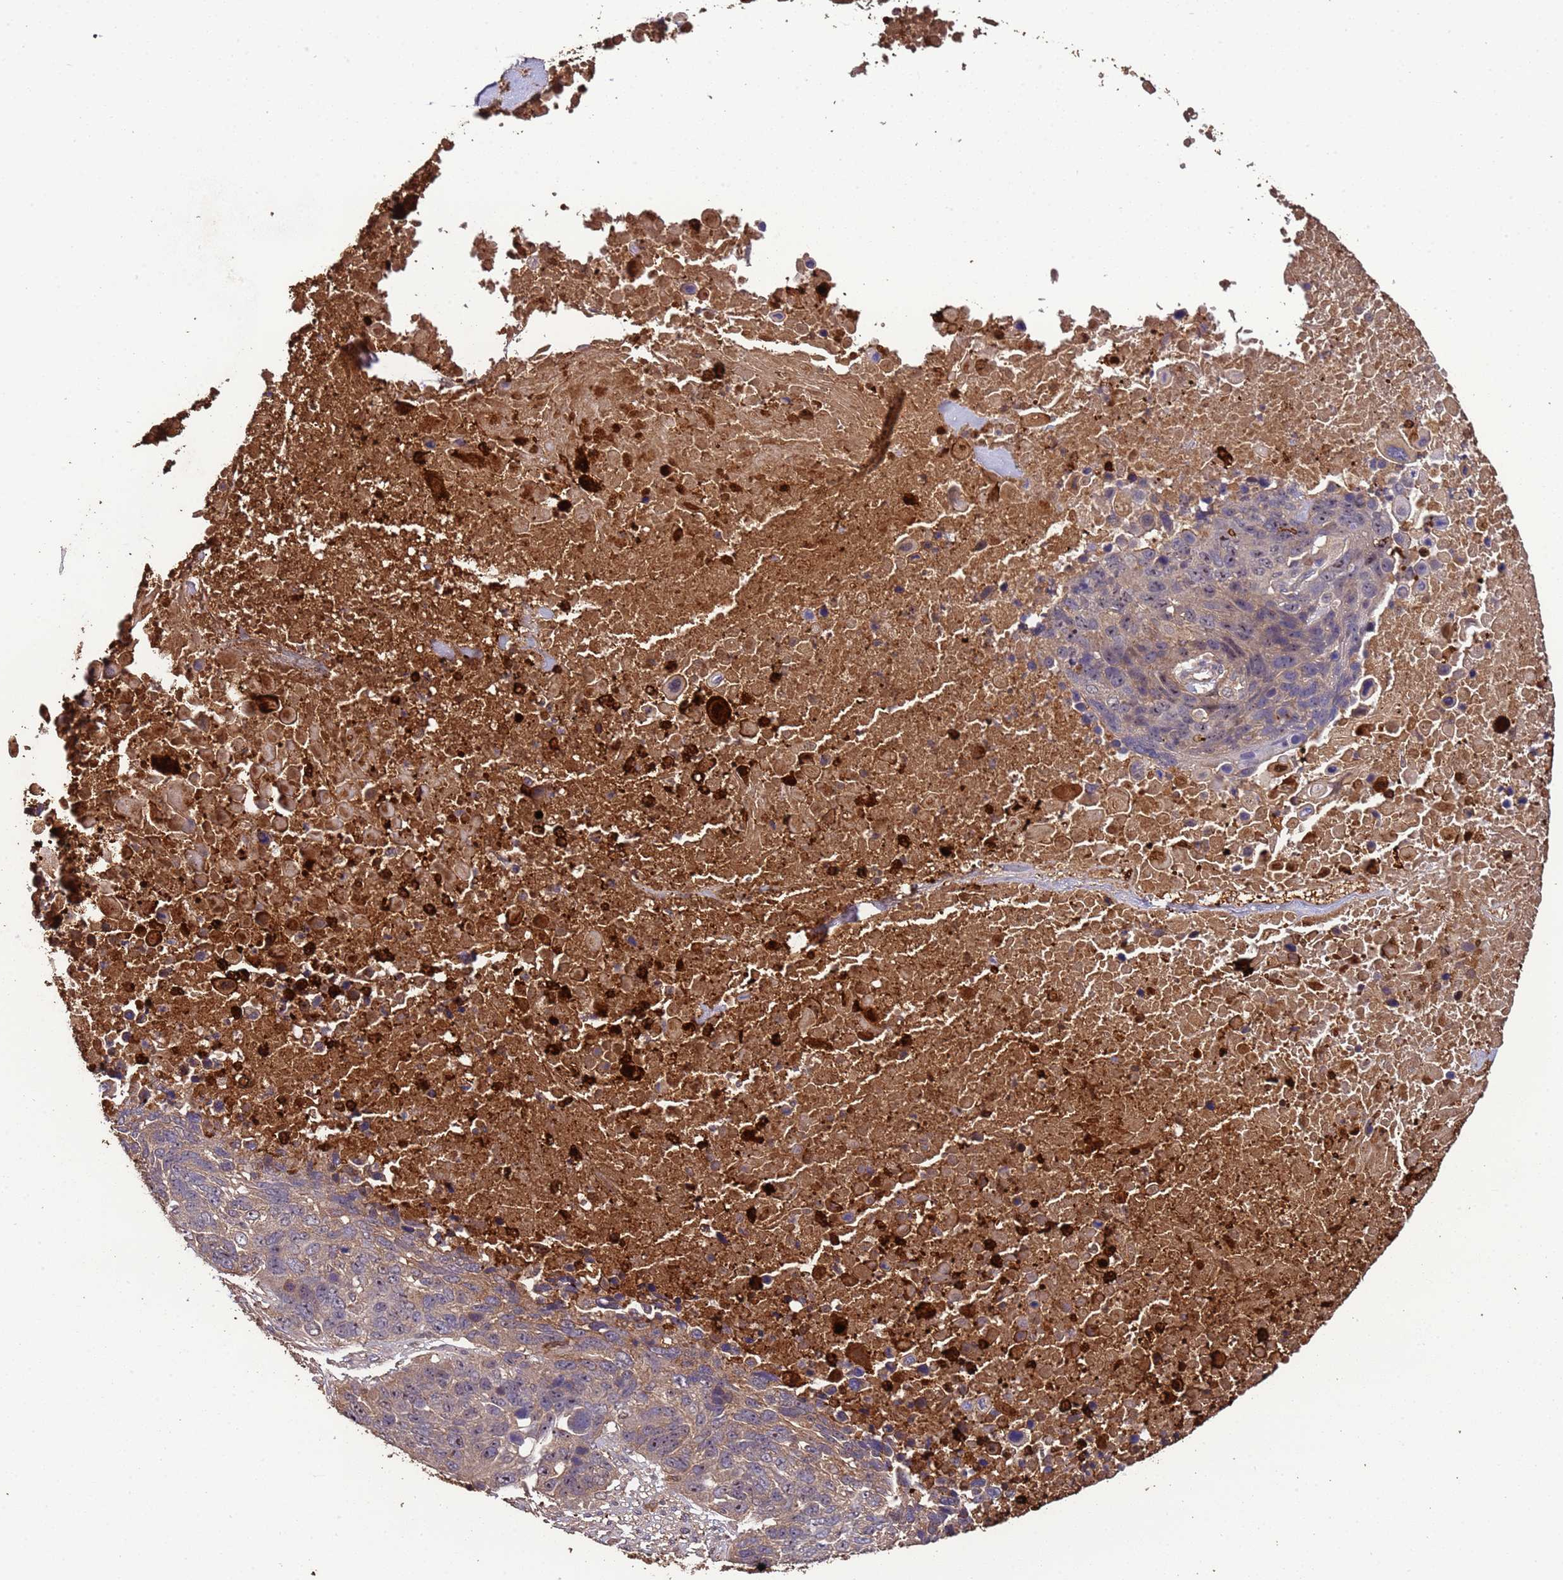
{"staining": {"intensity": "moderate", "quantity": "<25%", "location": "cytoplasmic/membranous"}, "tissue": "lung cancer", "cell_type": "Tumor cells", "image_type": "cancer", "snomed": [{"axis": "morphology", "description": "Normal tissue, NOS"}, {"axis": "morphology", "description": "Squamous cell carcinoma, NOS"}, {"axis": "topography", "description": "Lymph node"}, {"axis": "topography", "description": "Lung"}], "caption": "A brown stain labels moderate cytoplasmic/membranous expression of a protein in human lung squamous cell carcinoma tumor cells.", "gene": "CCDC184", "patient": {"sex": "male", "age": 66}}